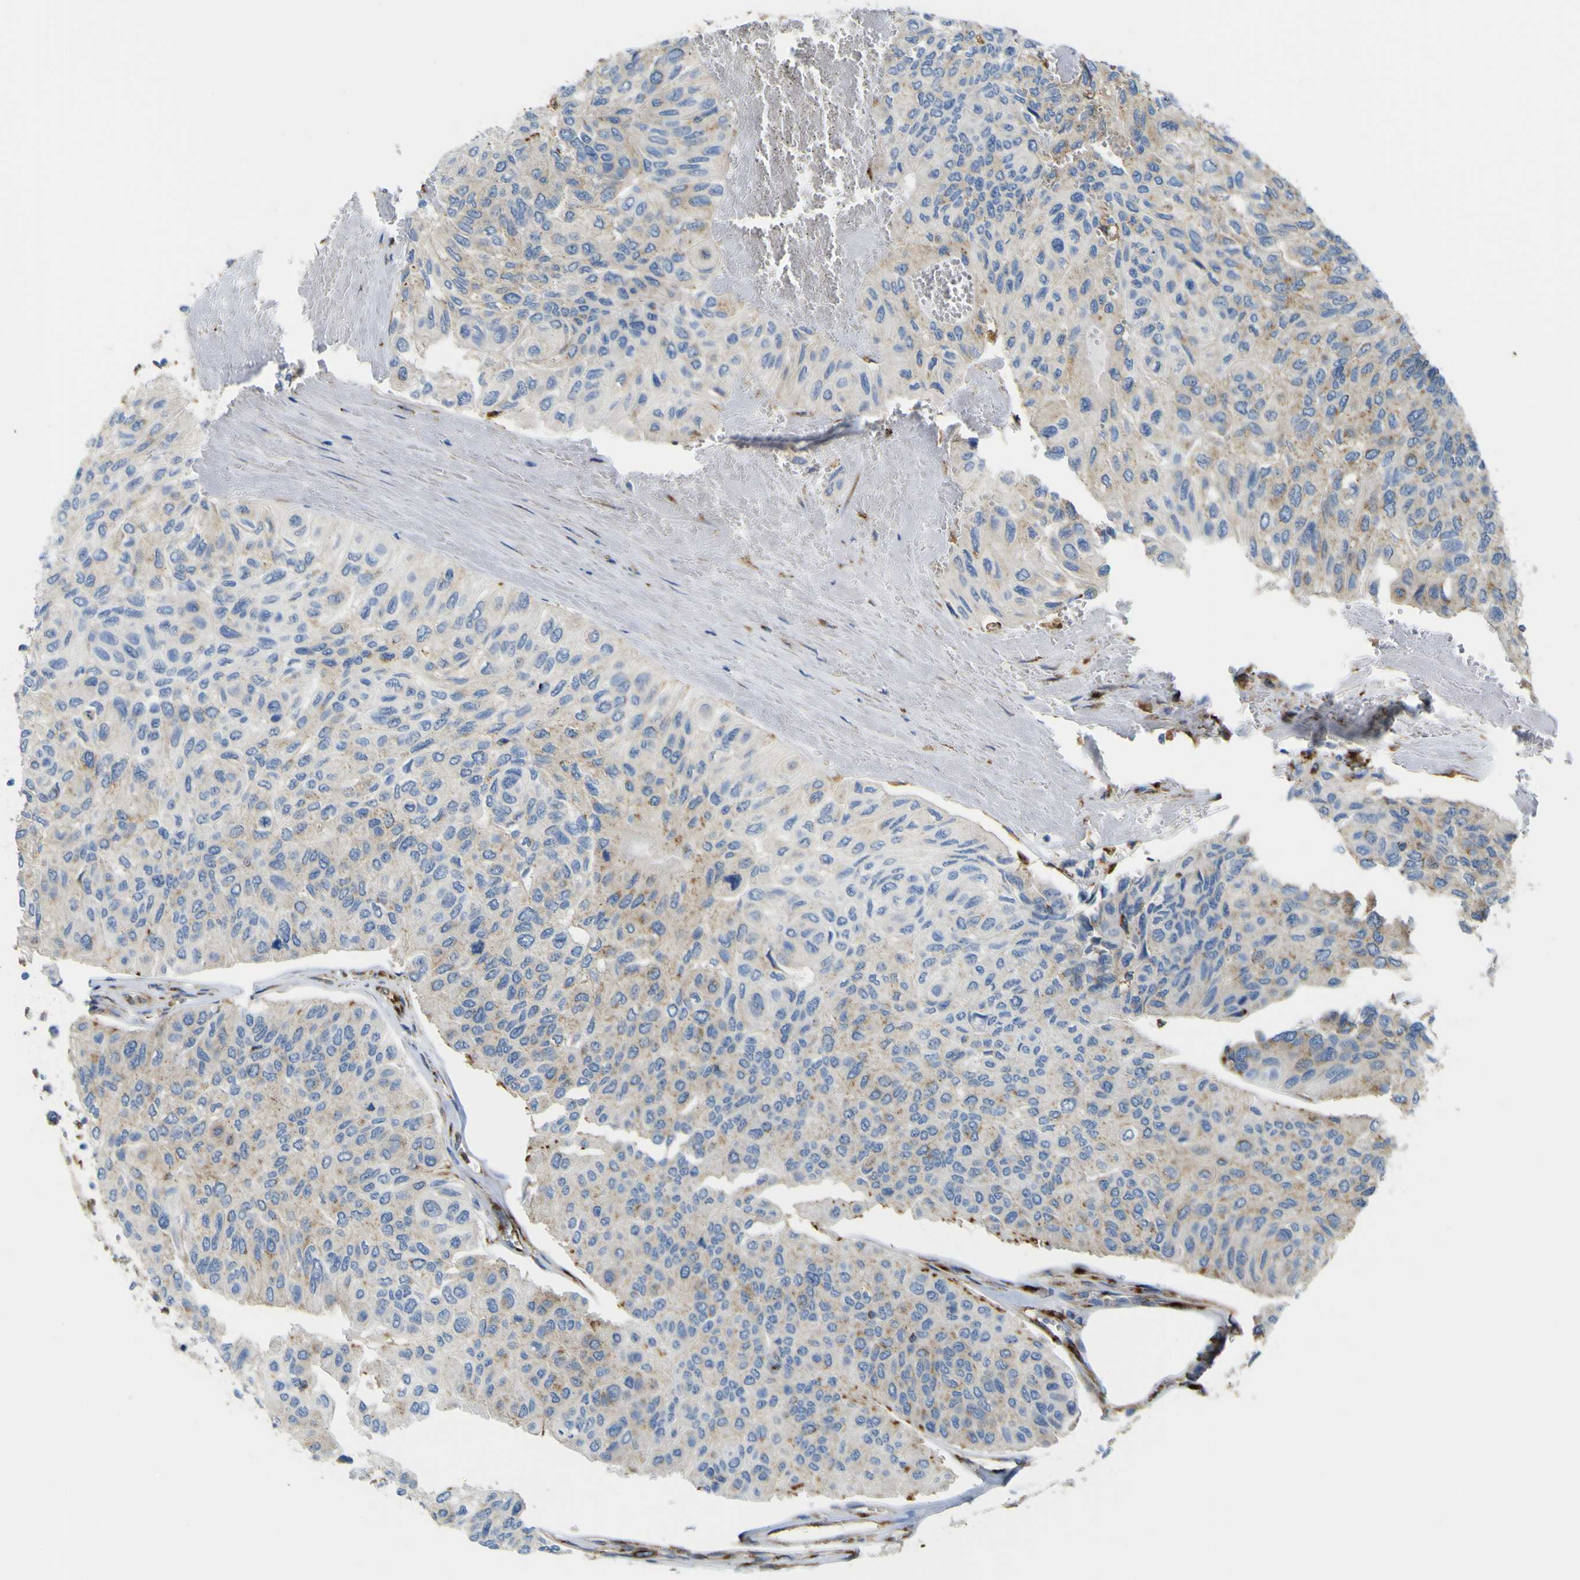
{"staining": {"intensity": "negative", "quantity": "none", "location": "none"}, "tissue": "urothelial cancer", "cell_type": "Tumor cells", "image_type": "cancer", "snomed": [{"axis": "morphology", "description": "Urothelial carcinoma, High grade"}, {"axis": "topography", "description": "Urinary bladder"}], "caption": "A histopathology image of human urothelial cancer is negative for staining in tumor cells. The staining was performed using DAB (3,3'-diaminobenzidine) to visualize the protein expression in brown, while the nuclei were stained in blue with hematoxylin (Magnification: 20x).", "gene": "IGF2R", "patient": {"sex": "male", "age": 66}}